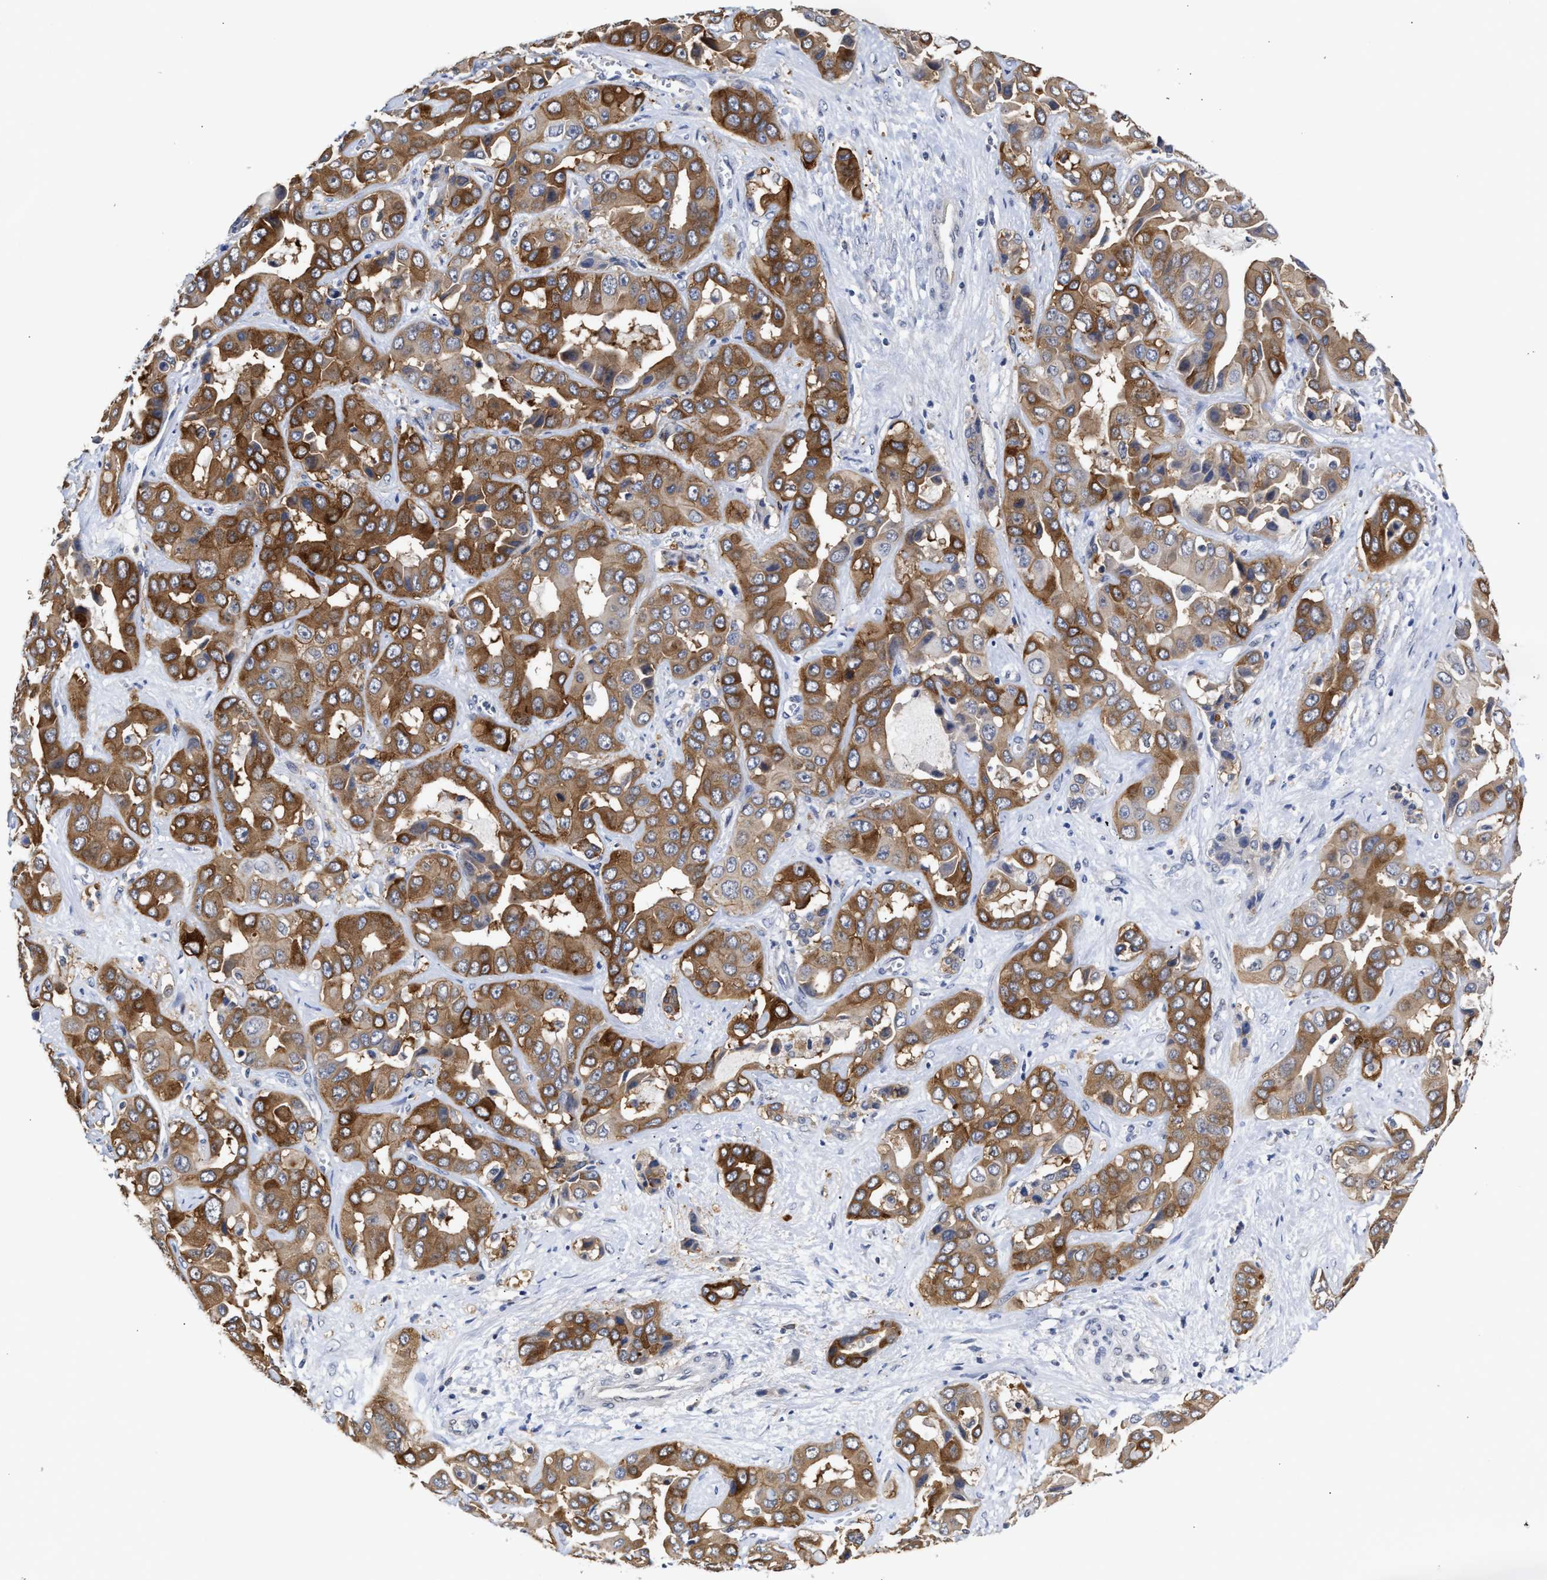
{"staining": {"intensity": "strong", "quantity": ">75%", "location": "cytoplasmic/membranous"}, "tissue": "liver cancer", "cell_type": "Tumor cells", "image_type": "cancer", "snomed": [{"axis": "morphology", "description": "Cholangiocarcinoma"}, {"axis": "topography", "description": "Liver"}], "caption": "Protein expression by immunohistochemistry demonstrates strong cytoplasmic/membranous positivity in about >75% of tumor cells in liver cholangiocarcinoma.", "gene": "AHNAK2", "patient": {"sex": "female", "age": 52}}